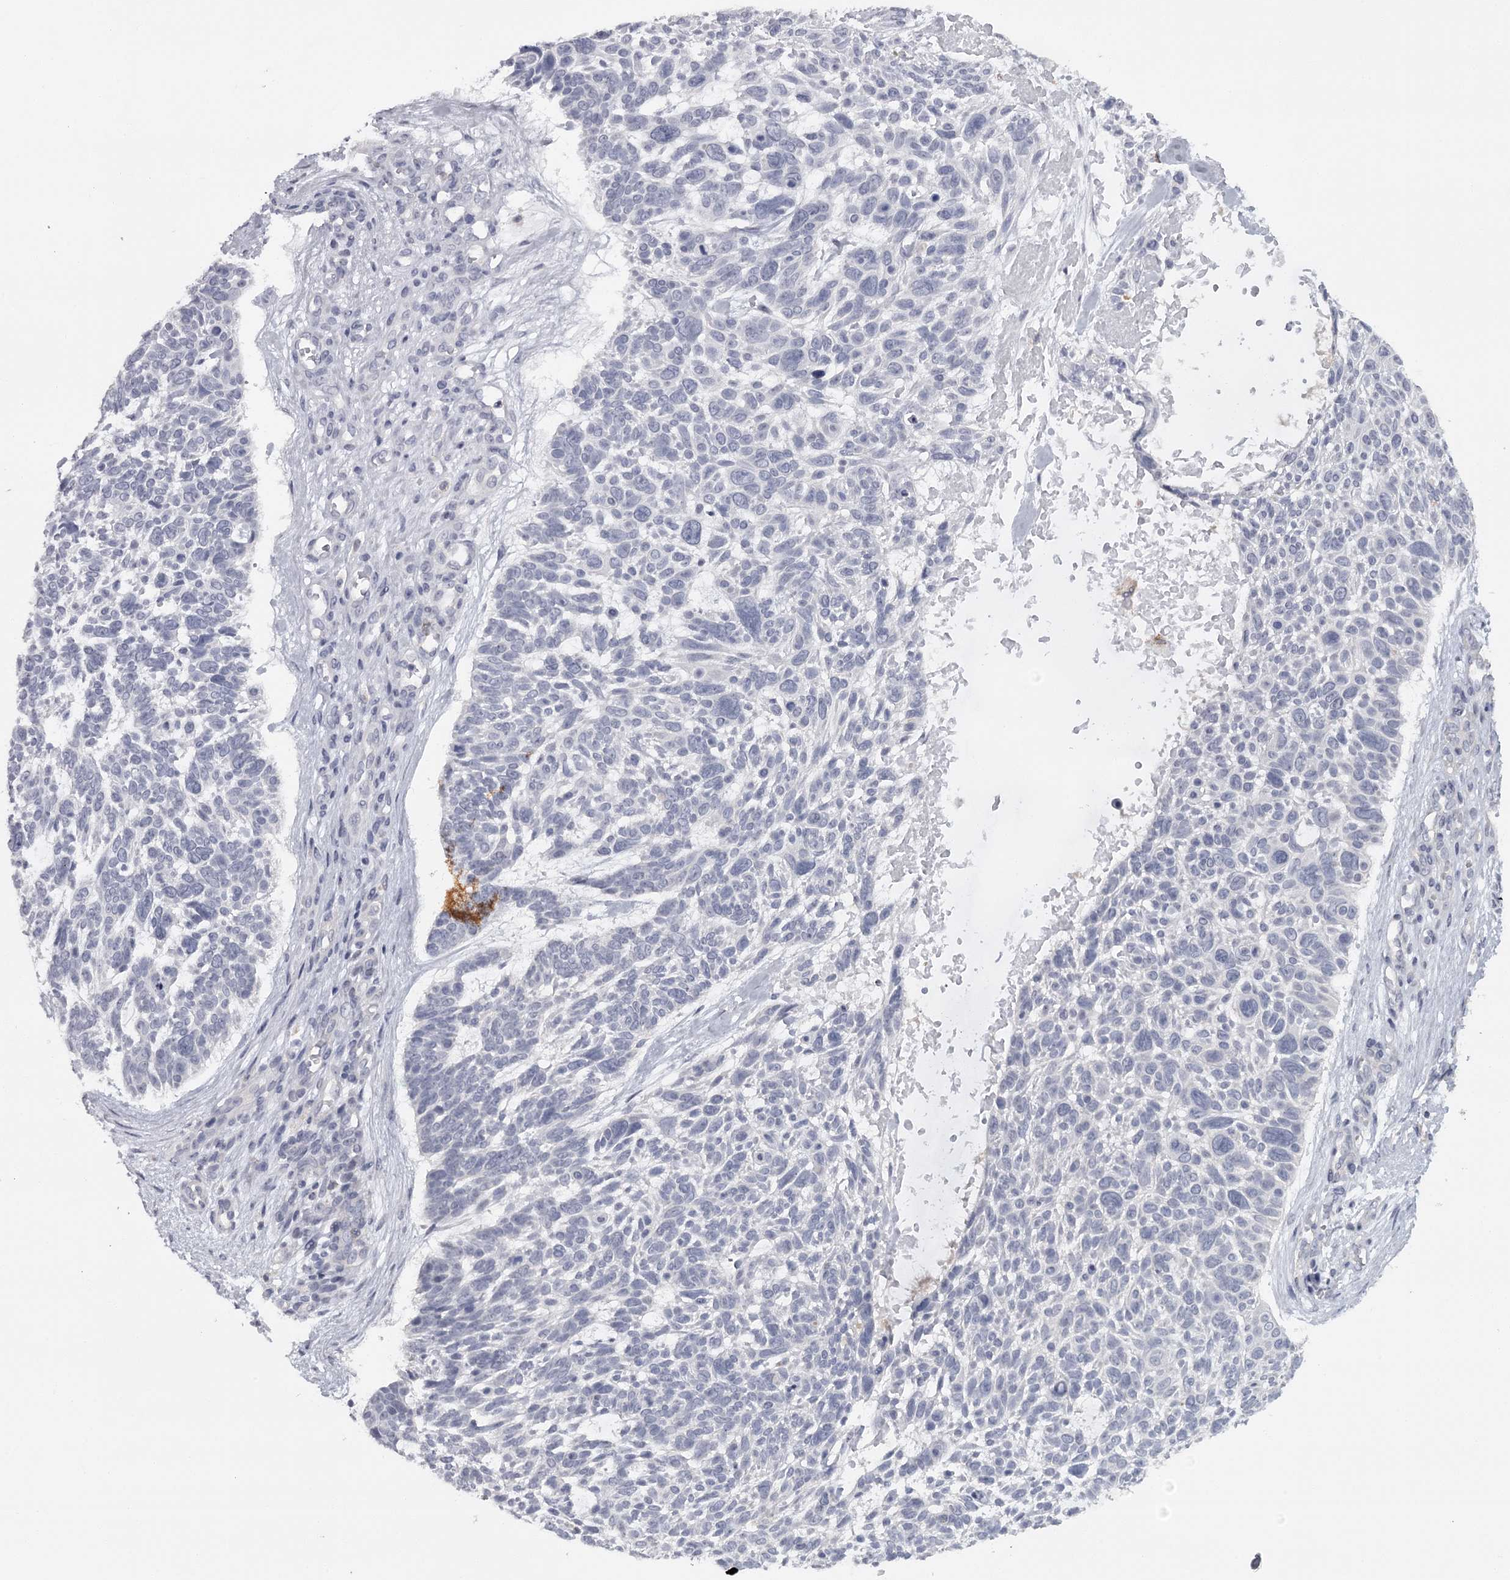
{"staining": {"intensity": "negative", "quantity": "none", "location": "none"}, "tissue": "skin cancer", "cell_type": "Tumor cells", "image_type": "cancer", "snomed": [{"axis": "morphology", "description": "Basal cell carcinoma"}, {"axis": "topography", "description": "Skin"}], "caption": "A photomicrograph of skin cancer (basal cell carcinoma) stained for a protein displays no brown staining in tumor cells.", "gene": "FAXC", "patient": {"sex": "male", "age": 88}}